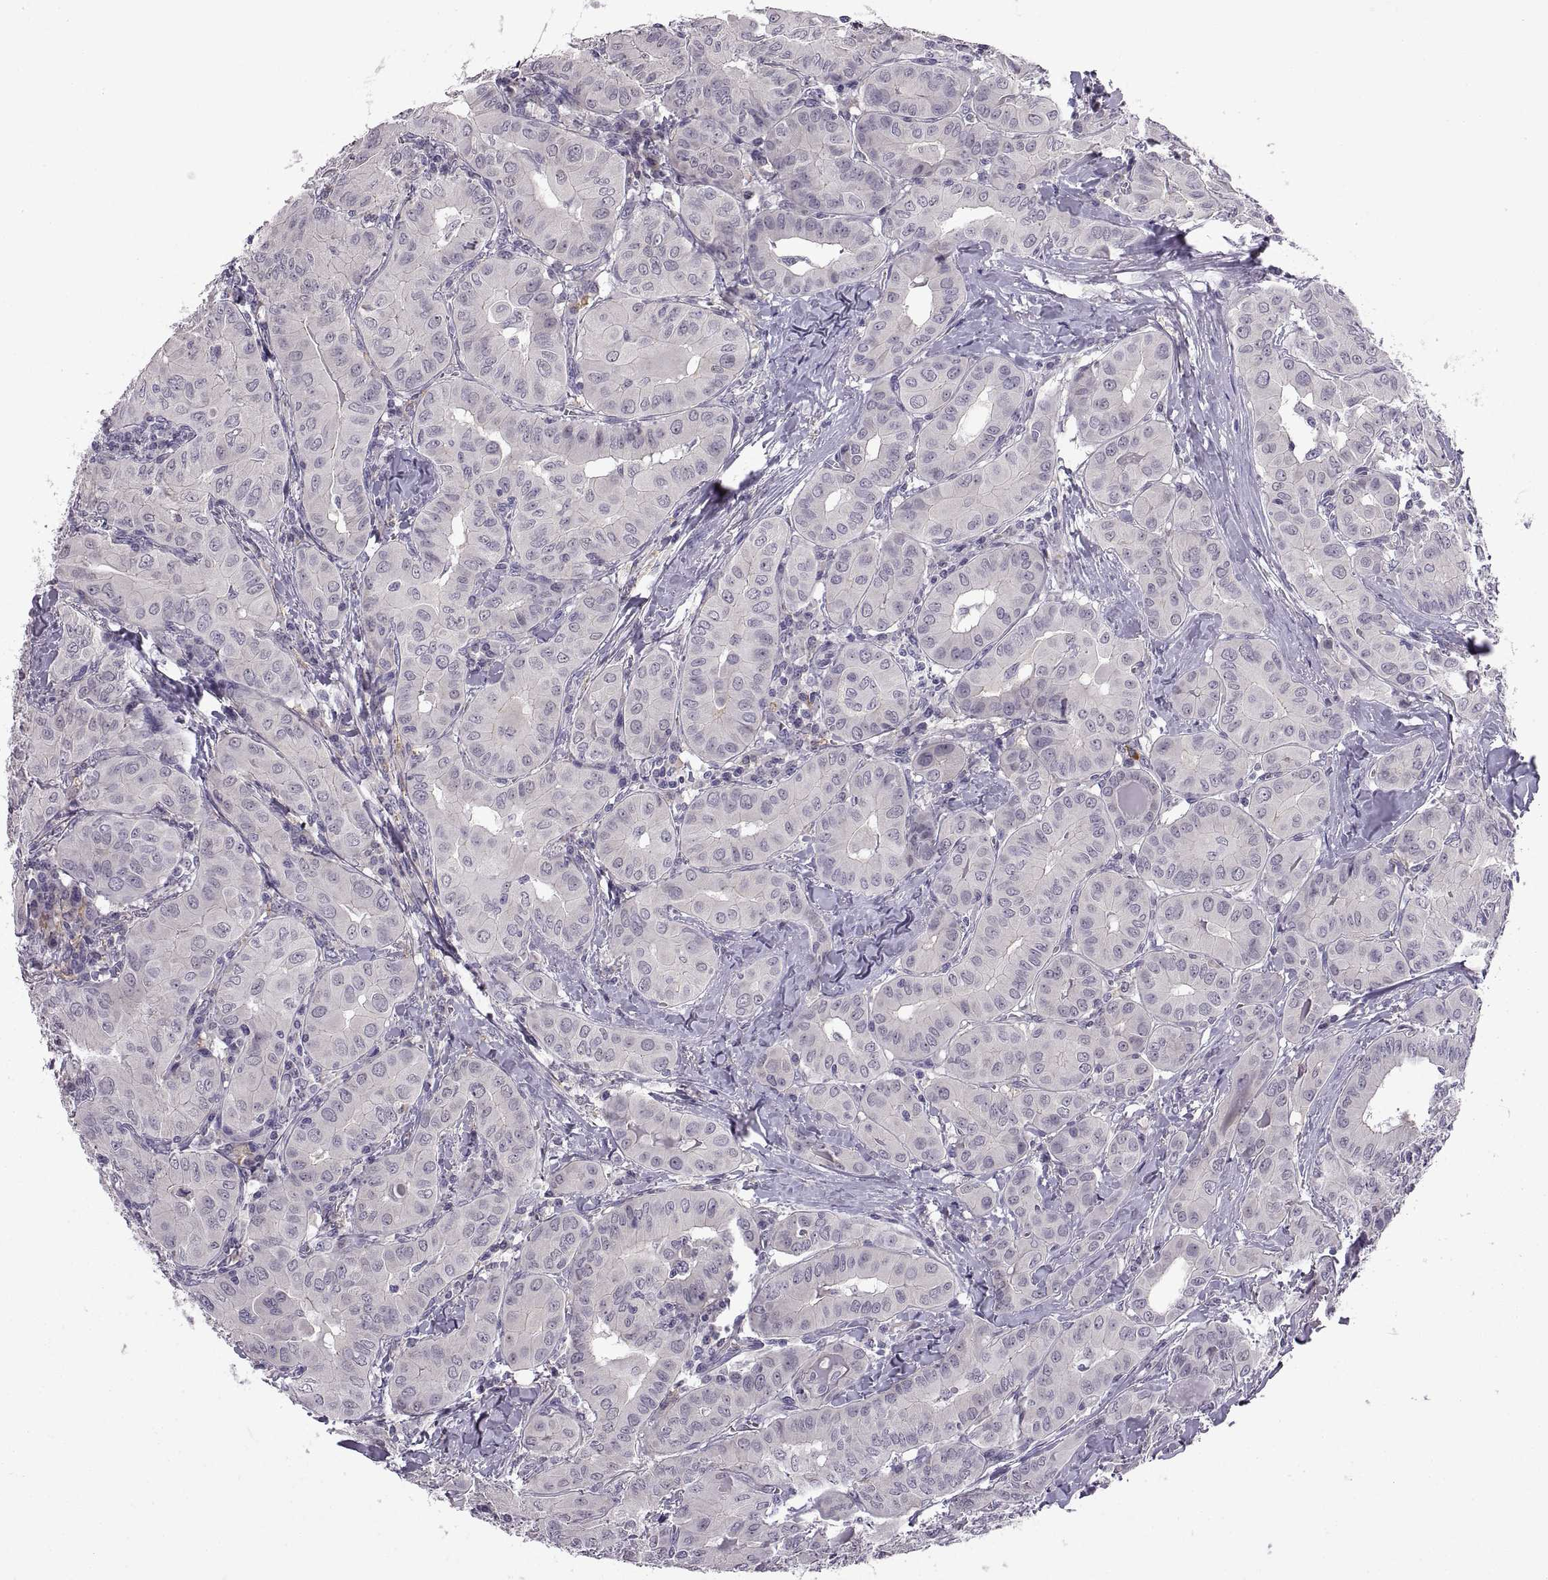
{"staining": {"intensity": "negative", "quantity": "none", "location": "none"}, "tissue": "thyroid cancer", "cell_type": "Tumor cells", "image_type": "cancer", "snomed": [{"axis": "morphology", "description": "Papillary adenocarcinoma, NOS"}, {"axis": "topography", "description": "Thyroid gland"}], "caption": "Papillary adenocarcinoma (thyroid) was stained to show a protein in brown. There is no significant staining in tumor cells.", "gene": "MEIOC", "patient": {"sex": "female", "age": 37}}